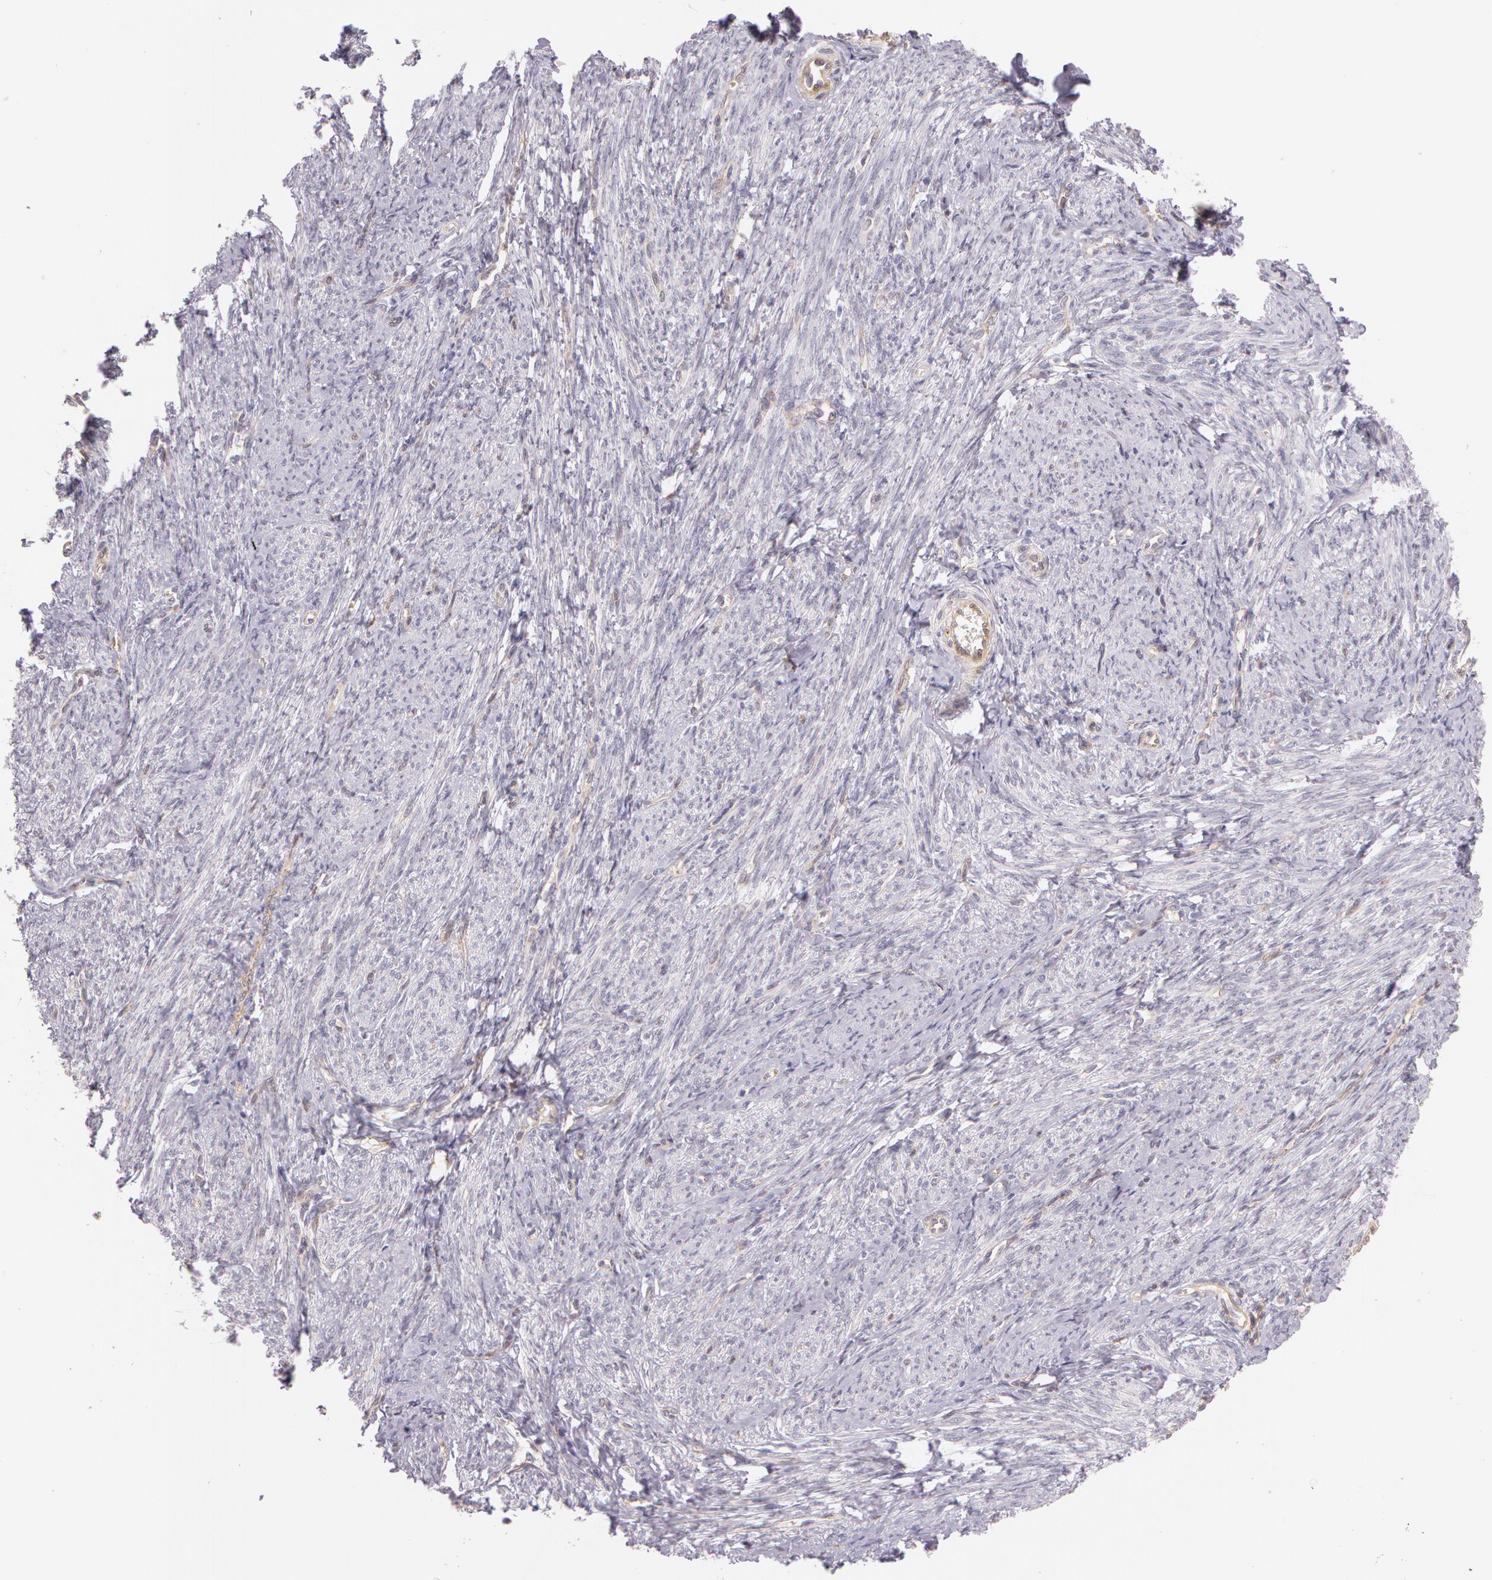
{"staining": {"intensity": "weak", "quantity": "<25%", "location": "cytoplasmic/membranous"}, "tissue": "smooth muscle", "cell_type": "Smooth muscle cells", "image_type": "normal", "snomed": [{"axis": "morphology", "description": "Normal tissue, NOS"}, {"axis": "topography", "description": "Smooth muscle"}, {"axis": "topography", "description": "Cervix"}], "caption": "Smooth muscle stained for a protein using IHC demonstrates no staining smooth muscle cells.", "gene": "APP", "patient": {"sex": "female", "age": 70}}